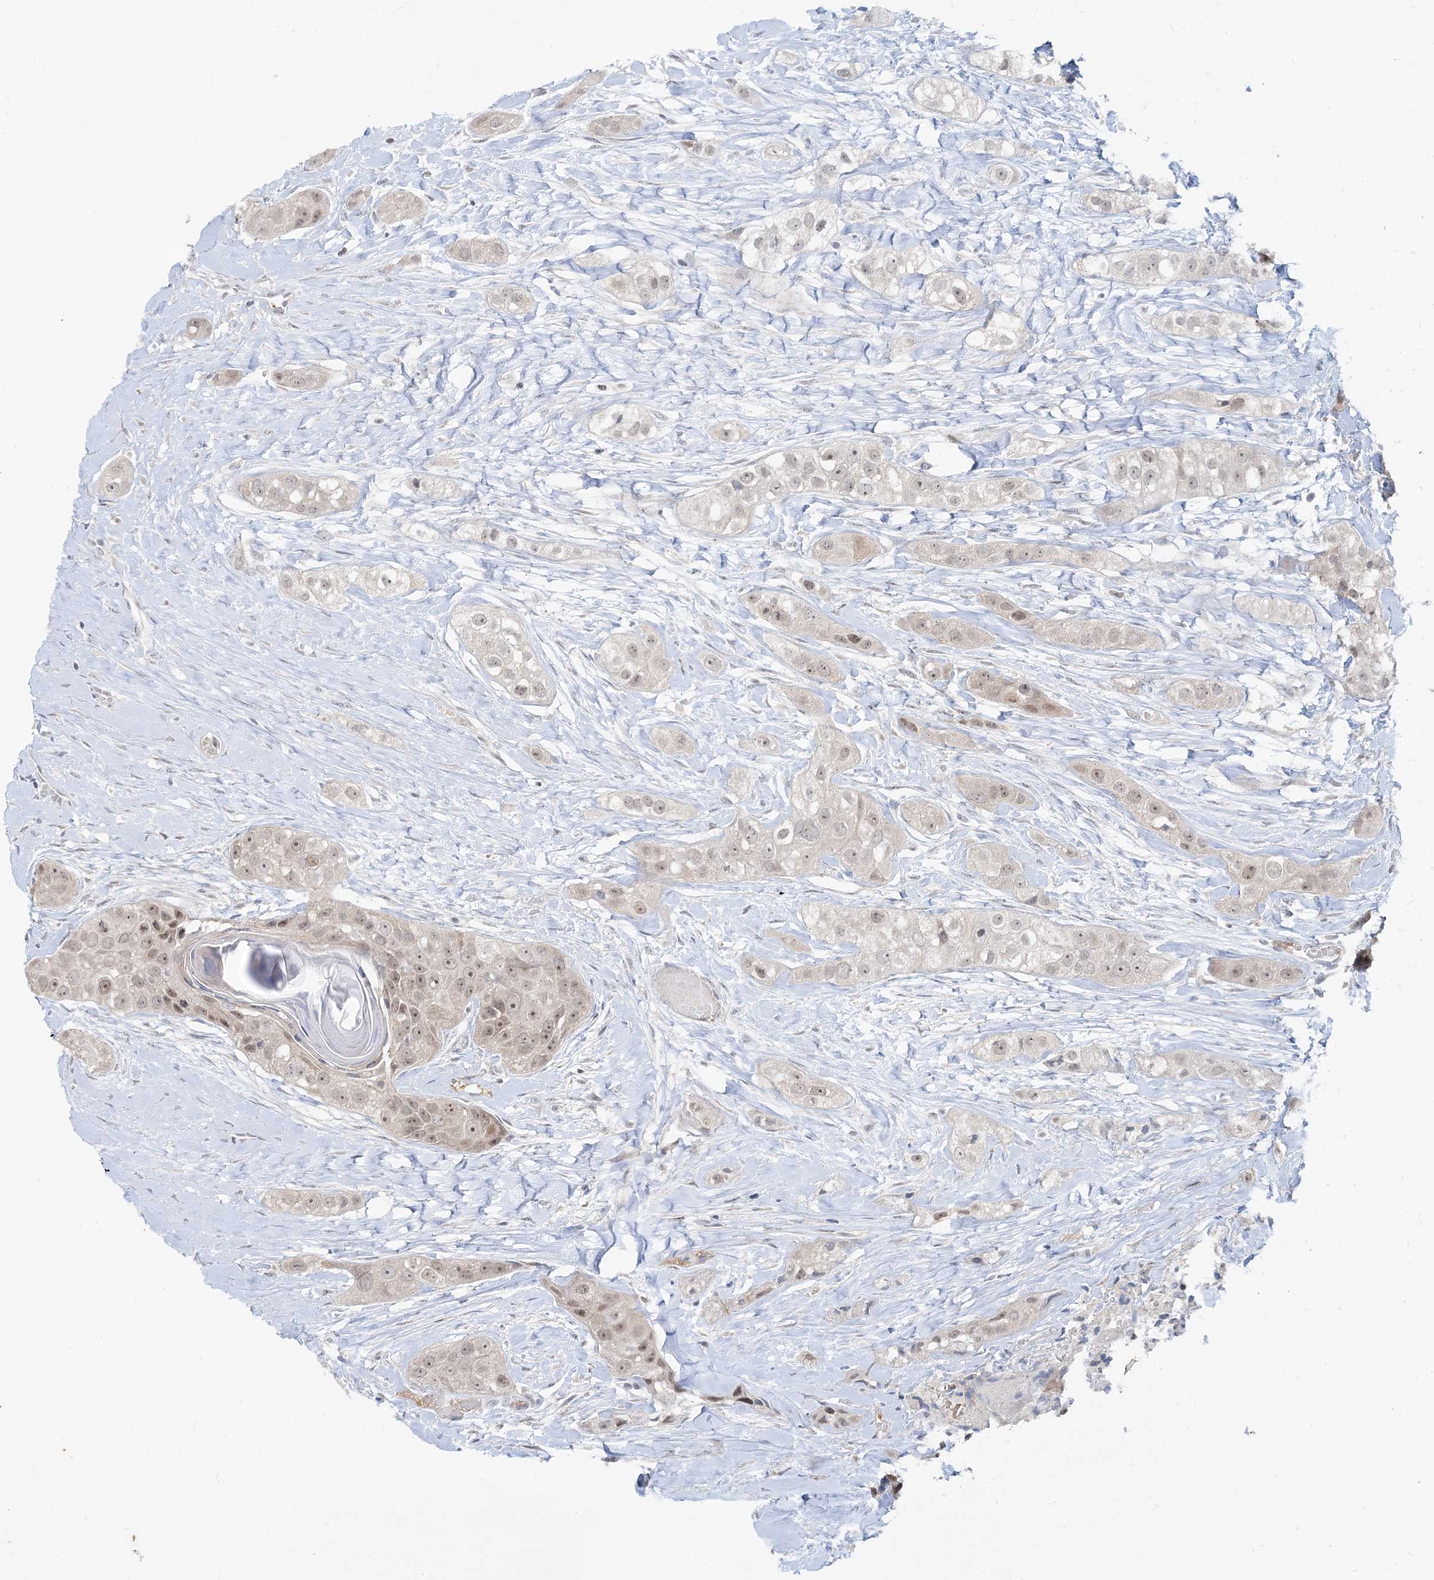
{"staining": {"intensity": "moderate", "quantity": "25%-75%", "location": "nuclear"}, "tissue": "head and neck cancer", "cell_type": "Tumor cells", "image_type": "cancer", "snomed": [{"axis": "morphology", "description": "Normal tissue, NOS"}, {"axis": "morphology", "description": "Squamous cell carcinoma, NOS"}, {"axis": "topography", "description": "Skeletal muscle"}, {"axis": "topography", "description": "Head-Neck"}], "caption": "Head and neck cancer (squamous cell carcinoma) stained with a brown dye shows moderate nuclear positive expression in about 25%-75% of tumor cells.", "gene": "LEXM", "patient": {"sex": "male", "age": 51}}